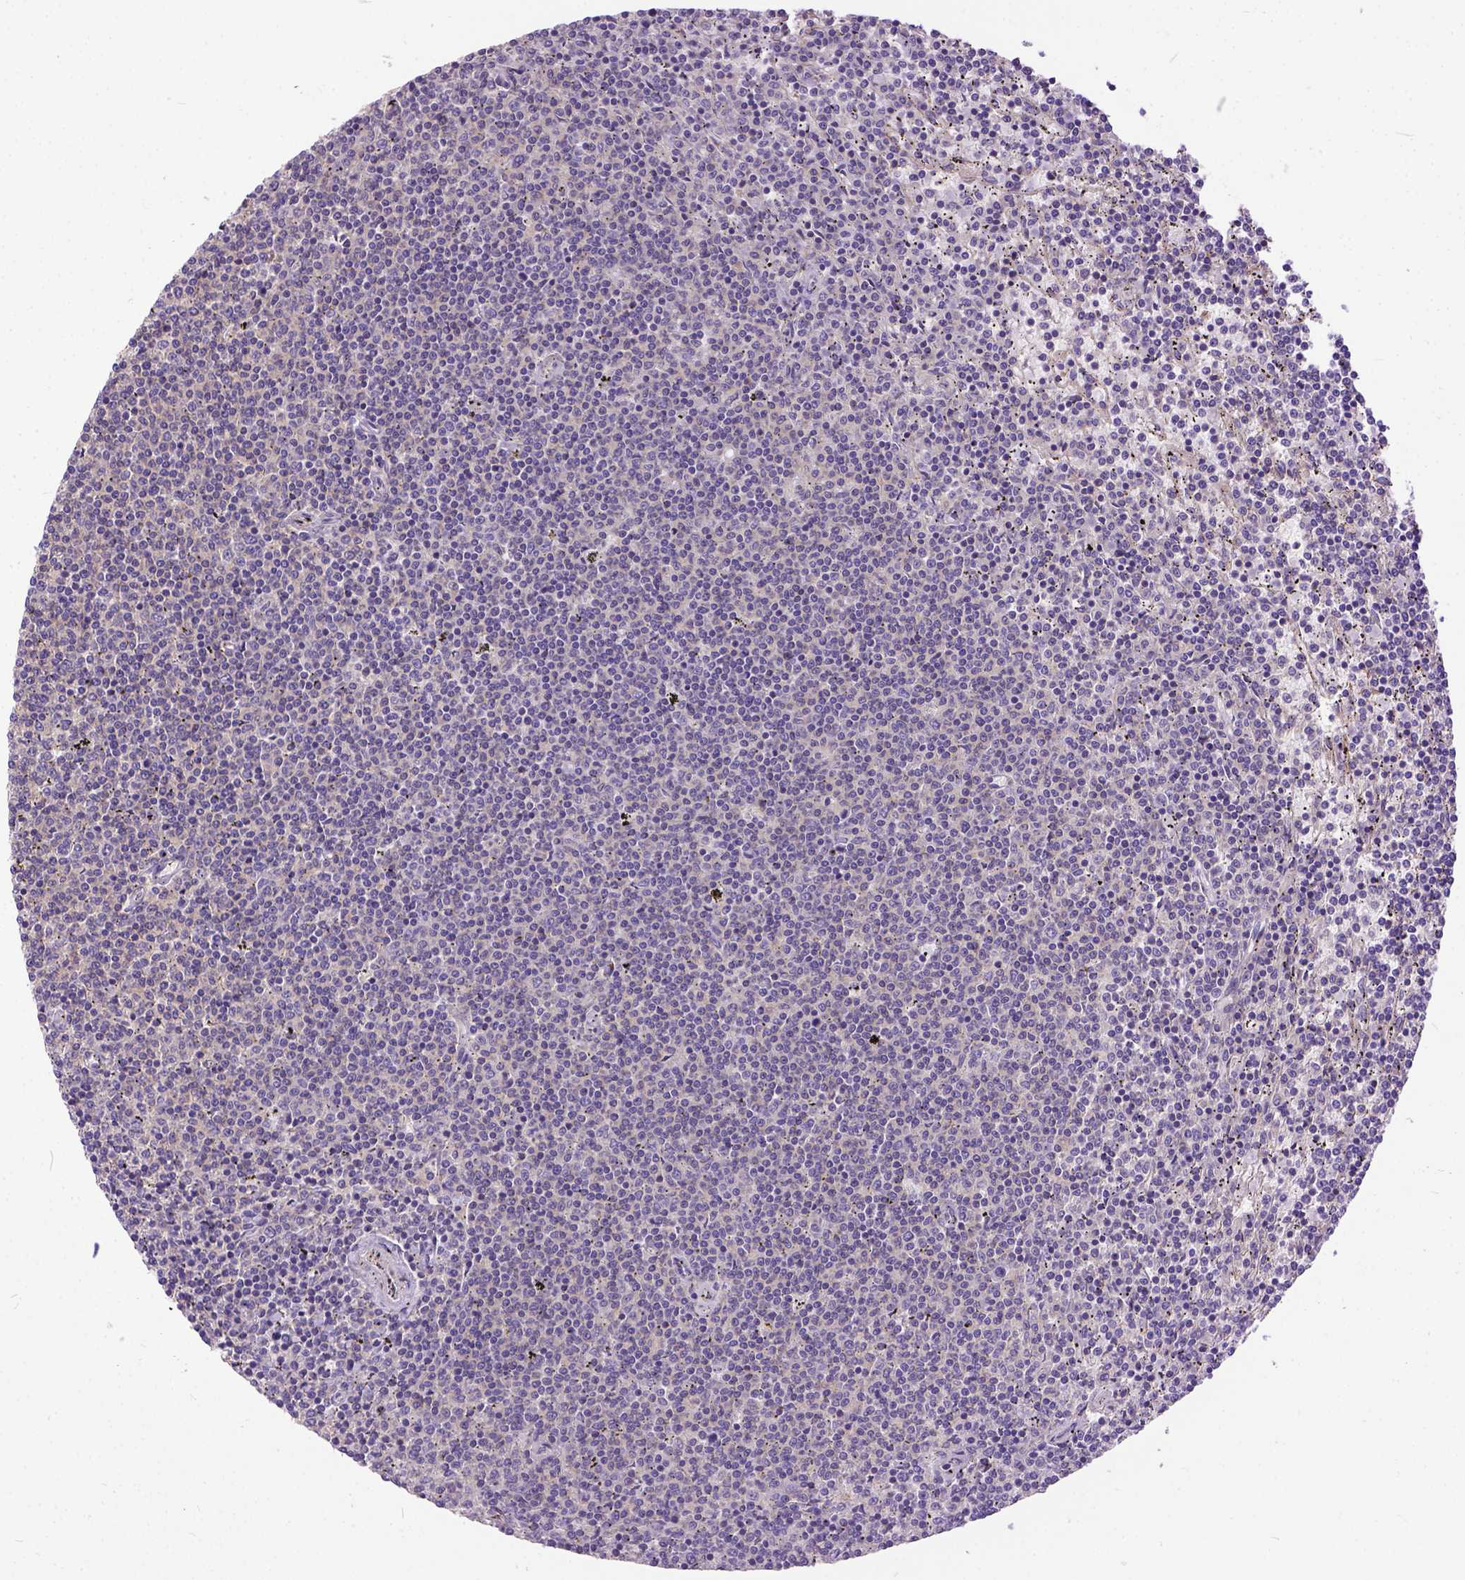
{"staining": {"intensity": "negative", "quantity": "none", "location": "none"}, "tissue": "lymphoma", "cell_type": "Tumor cells", "image_type": "cancer", "snomed": [{"axis": "morphology", "description": "Malignant lymphoma, non-Hodgkin's type, Low grade"}, {"axis": "topography", "description": "Spleen"}], "caption": "Tumor cells are negative for brown protein staining in low-grade malignant lymphoma, non-Hodgkin's type.", "gene": "BANF2", "patient": {"sex": "female", "age": 50}}